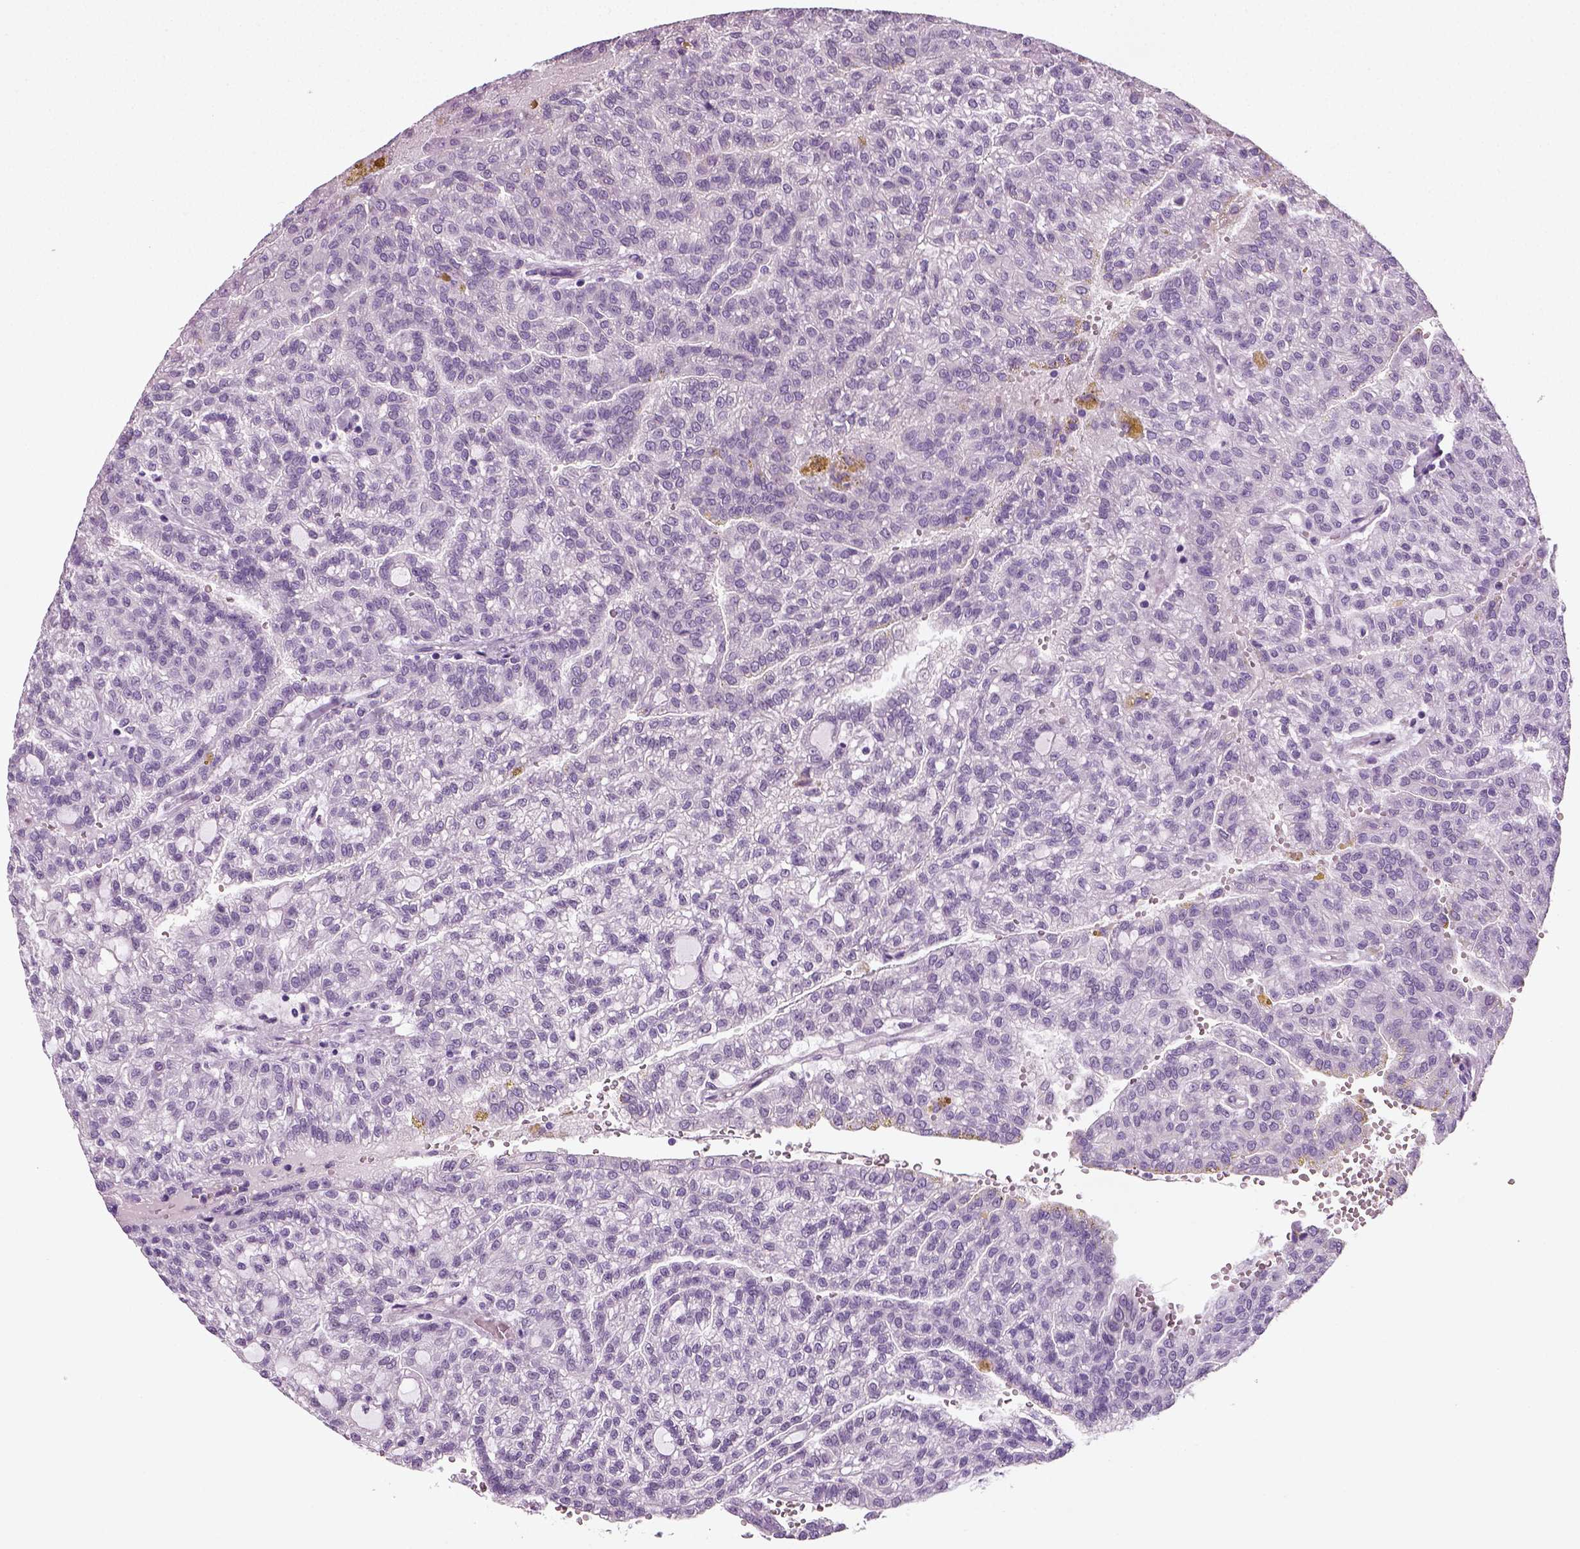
{"staining": {"intensity": "negative", "quantity": "none", "location": "none"}, "tissue": "renal cancer", "cell_type": "Tumor cells", "image_type": "cancer", "snomed": [{"axis": "morphology", "description": "Adenocarcinoma, NOS"}, {"axis": "topography", "description": "Kidney"}], "caption": "This is an immunohistochemistry image of renal cancer. There is no staining in tumor cells.", "gene": "SPATA31E1", "patient": {"sex": "male", "age": 63}}